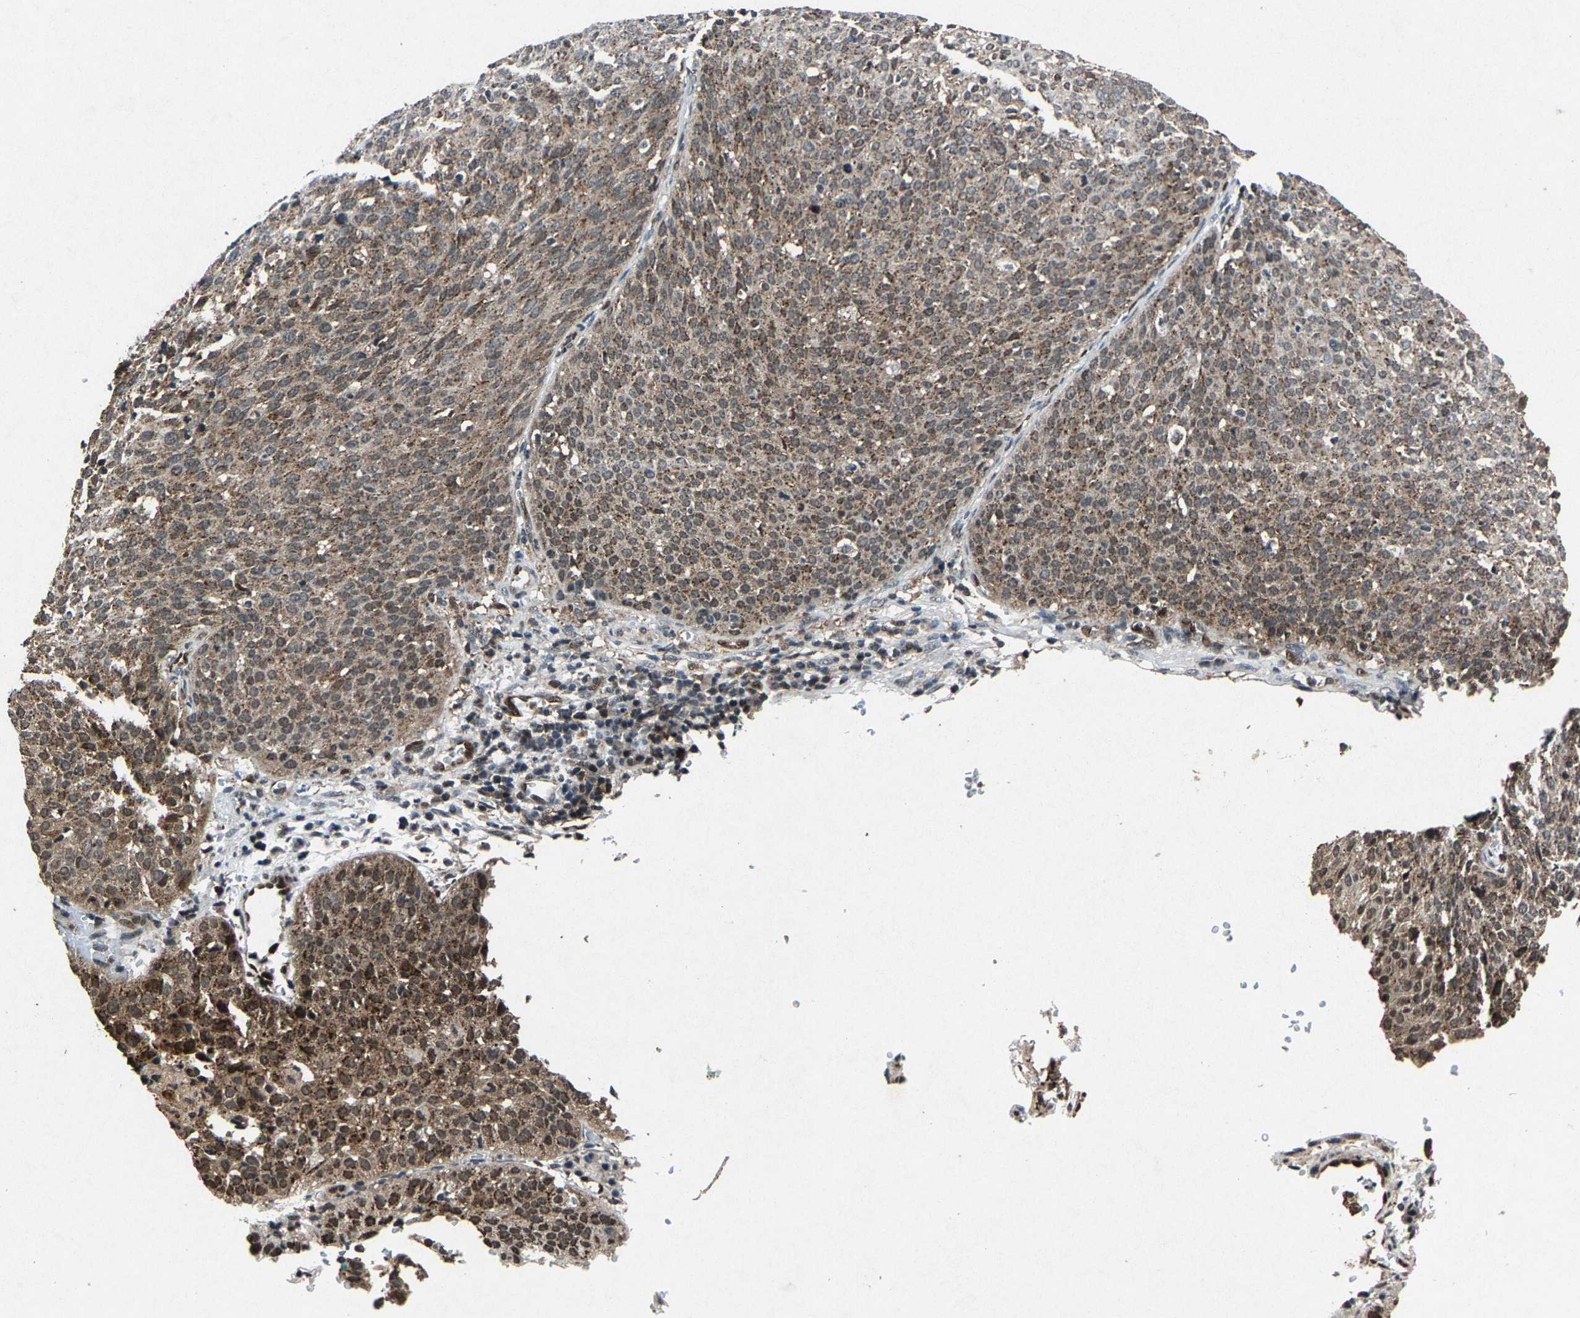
{"staining": {"intensity": "moderate", "quantity": ">75%", "location": "cytoplasmic/membranous"}, "tissue": "cervical cancer", "cell_type": "Tumor cells", "image_type": "cancer", "snomed": [{"axis": "morphology", "description": "Squamous cell carcinoma, NOS"}, {"axis": "topography", "description": "Cervix"}], "caption": "A brown stain highlights moderate cytoplasmic/membranous staining of a protein in human cervical cancer tumor cells.", "gene": "ATXN3", "patient": {"sex": "female", "age": 38}}